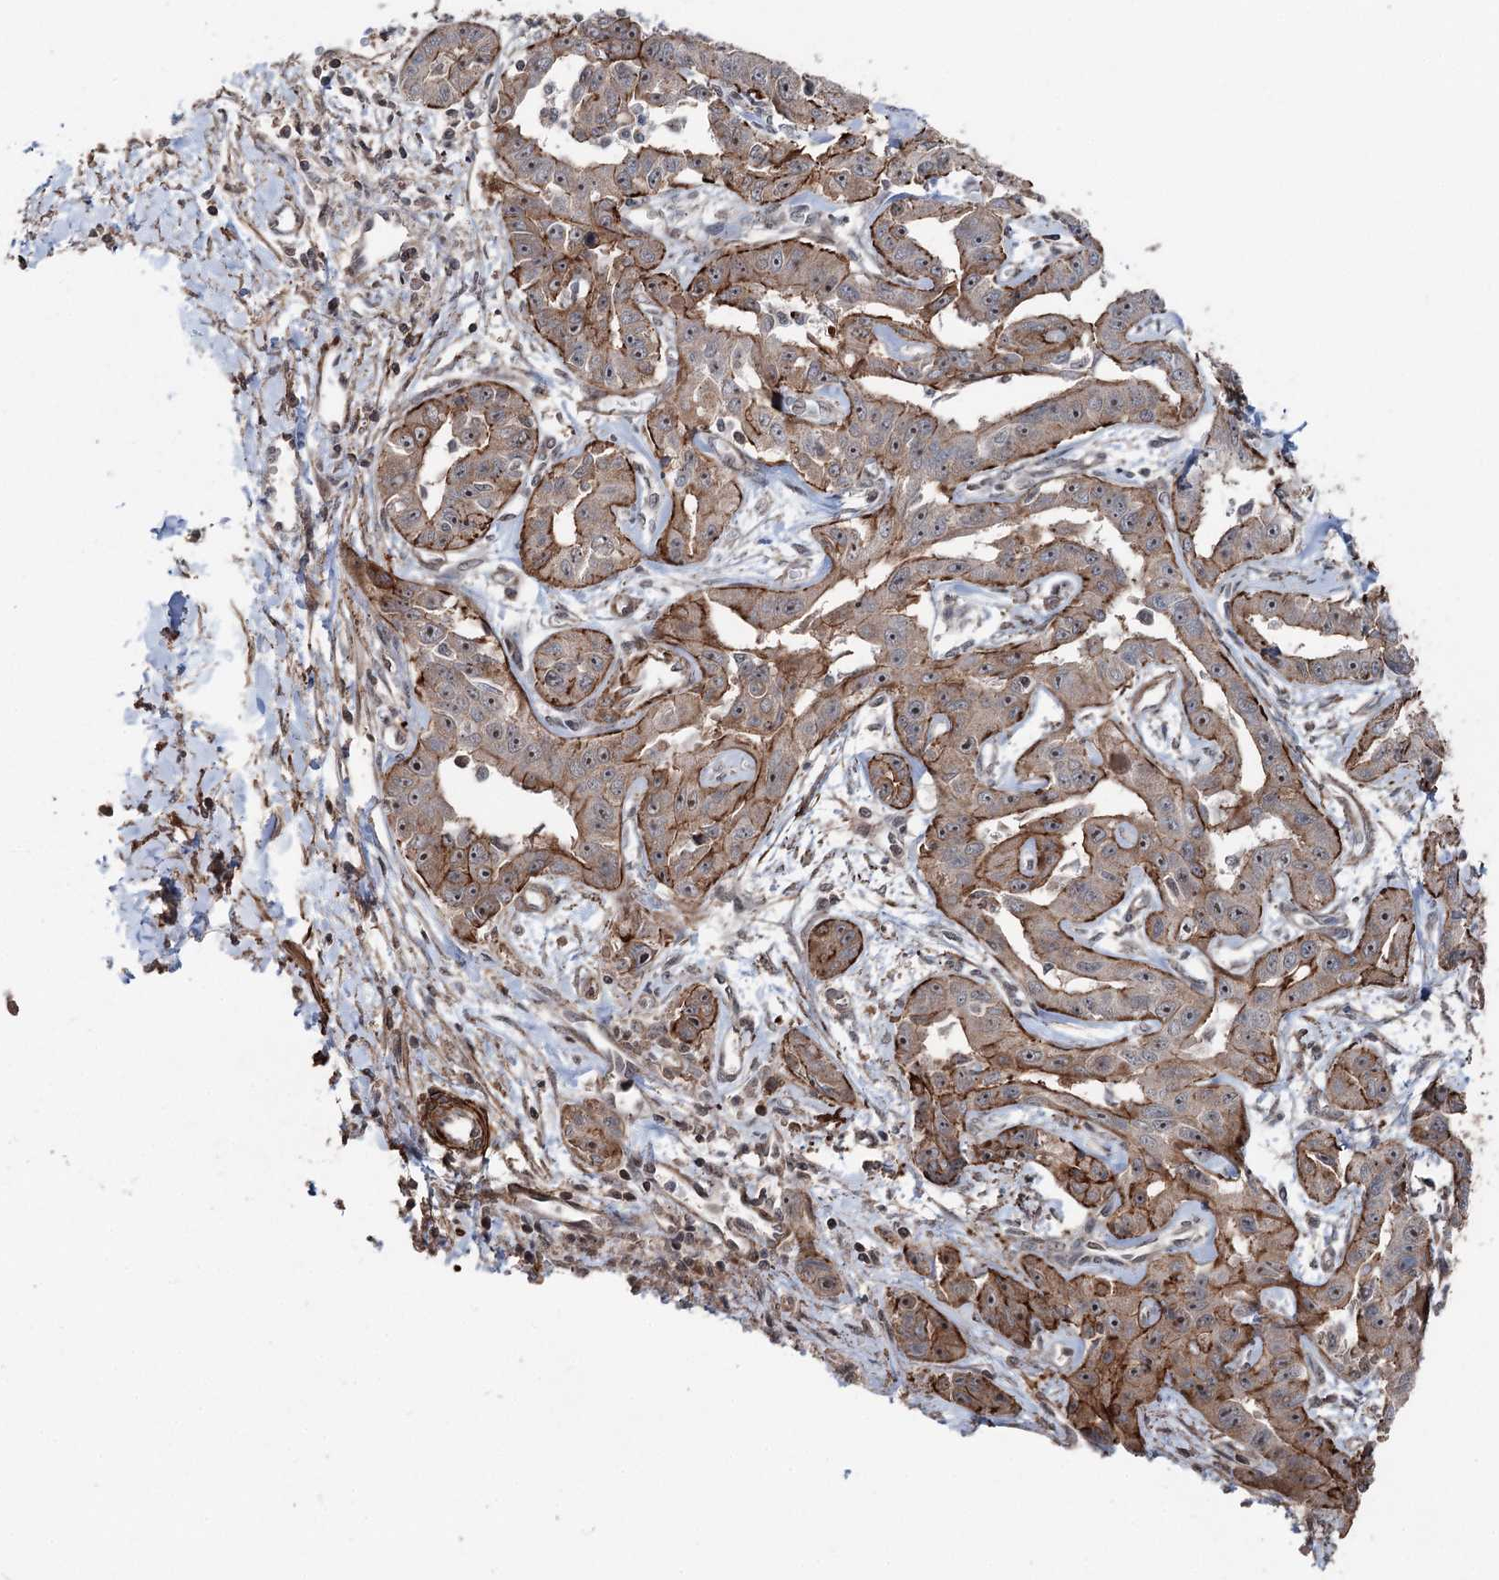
{"staining": {"intensity": "moderate", "quantity": "25%-75%", "location": "cytoplasmic/membranous,nuclear"}, "tissue": "liver cancer", "cell_type": "Tumor cells", "image_type": "cancer", "snomed": [{"axis": "morphology", "description": "Cholangiocarcinoma"}, {"axis": "topography", "description": "Liver"}], "caption": "There is medium levels of moderate cytoplasmic/membranous and nuclear staining in tumor cells of cholangiocarcinoma (liver), as demonstrated by immunohistochemical staining (brown color).", "gene": "CCDC82", "patient": {"sex": "male", "age": 59}}